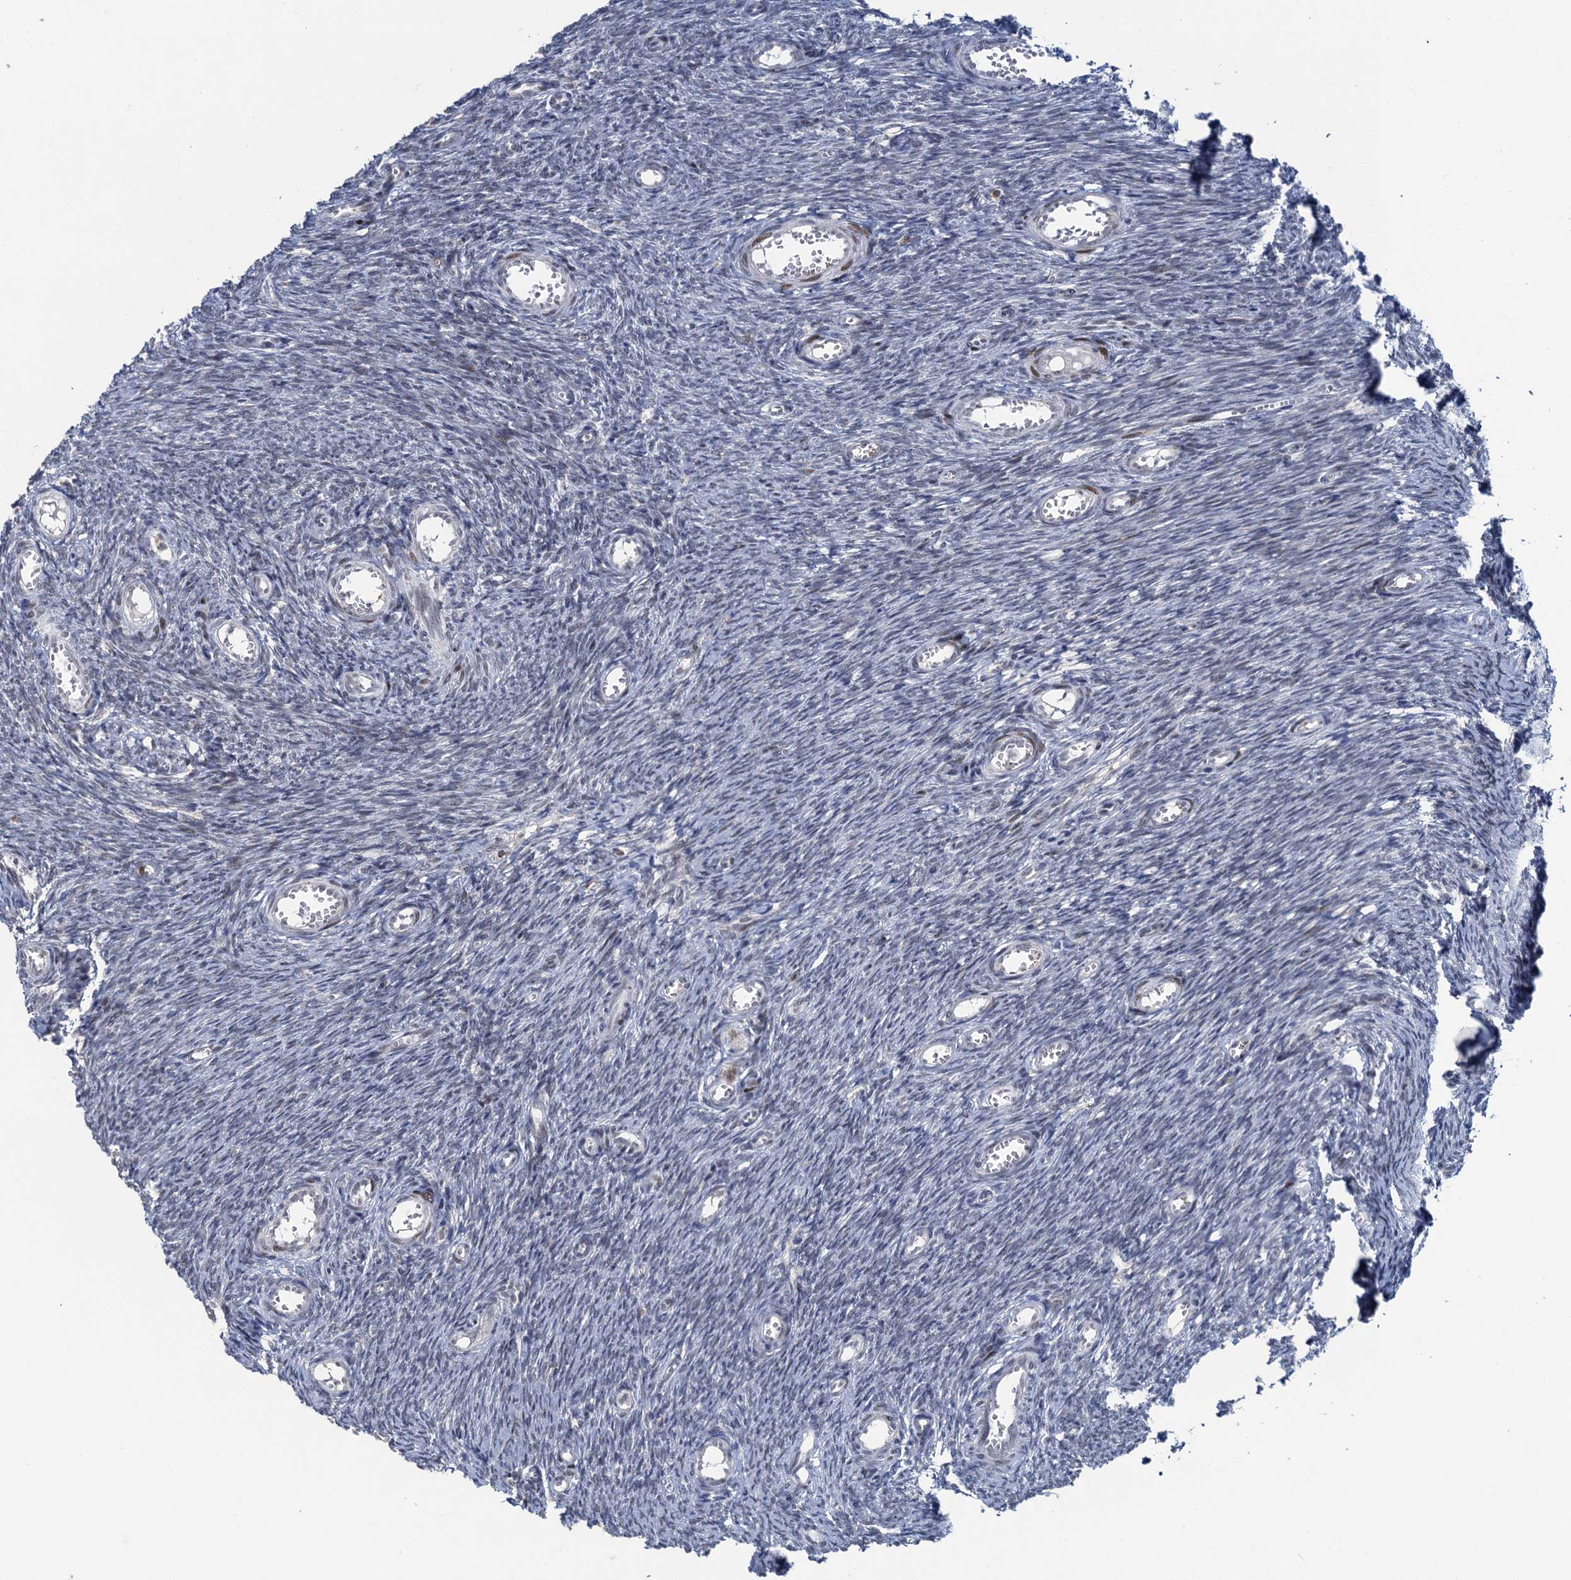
{"staining": {"intensity": "negative", "quantity": "none", "location": "none"}, "tissue": "ovary", "cell_type": "Follicle cells", "image_type": "normal", "snomed": [{"axis": "morphology", "description": "Normal tissue, NOS"}, {"axis": "topography", "description": "Ovary"}], "caption": "This is an IHC photomicrograph of benign ovary. There is no positivity in follicle cells.", "gene": "FYB1", "patient": {"sex": "female", "age": 44}}